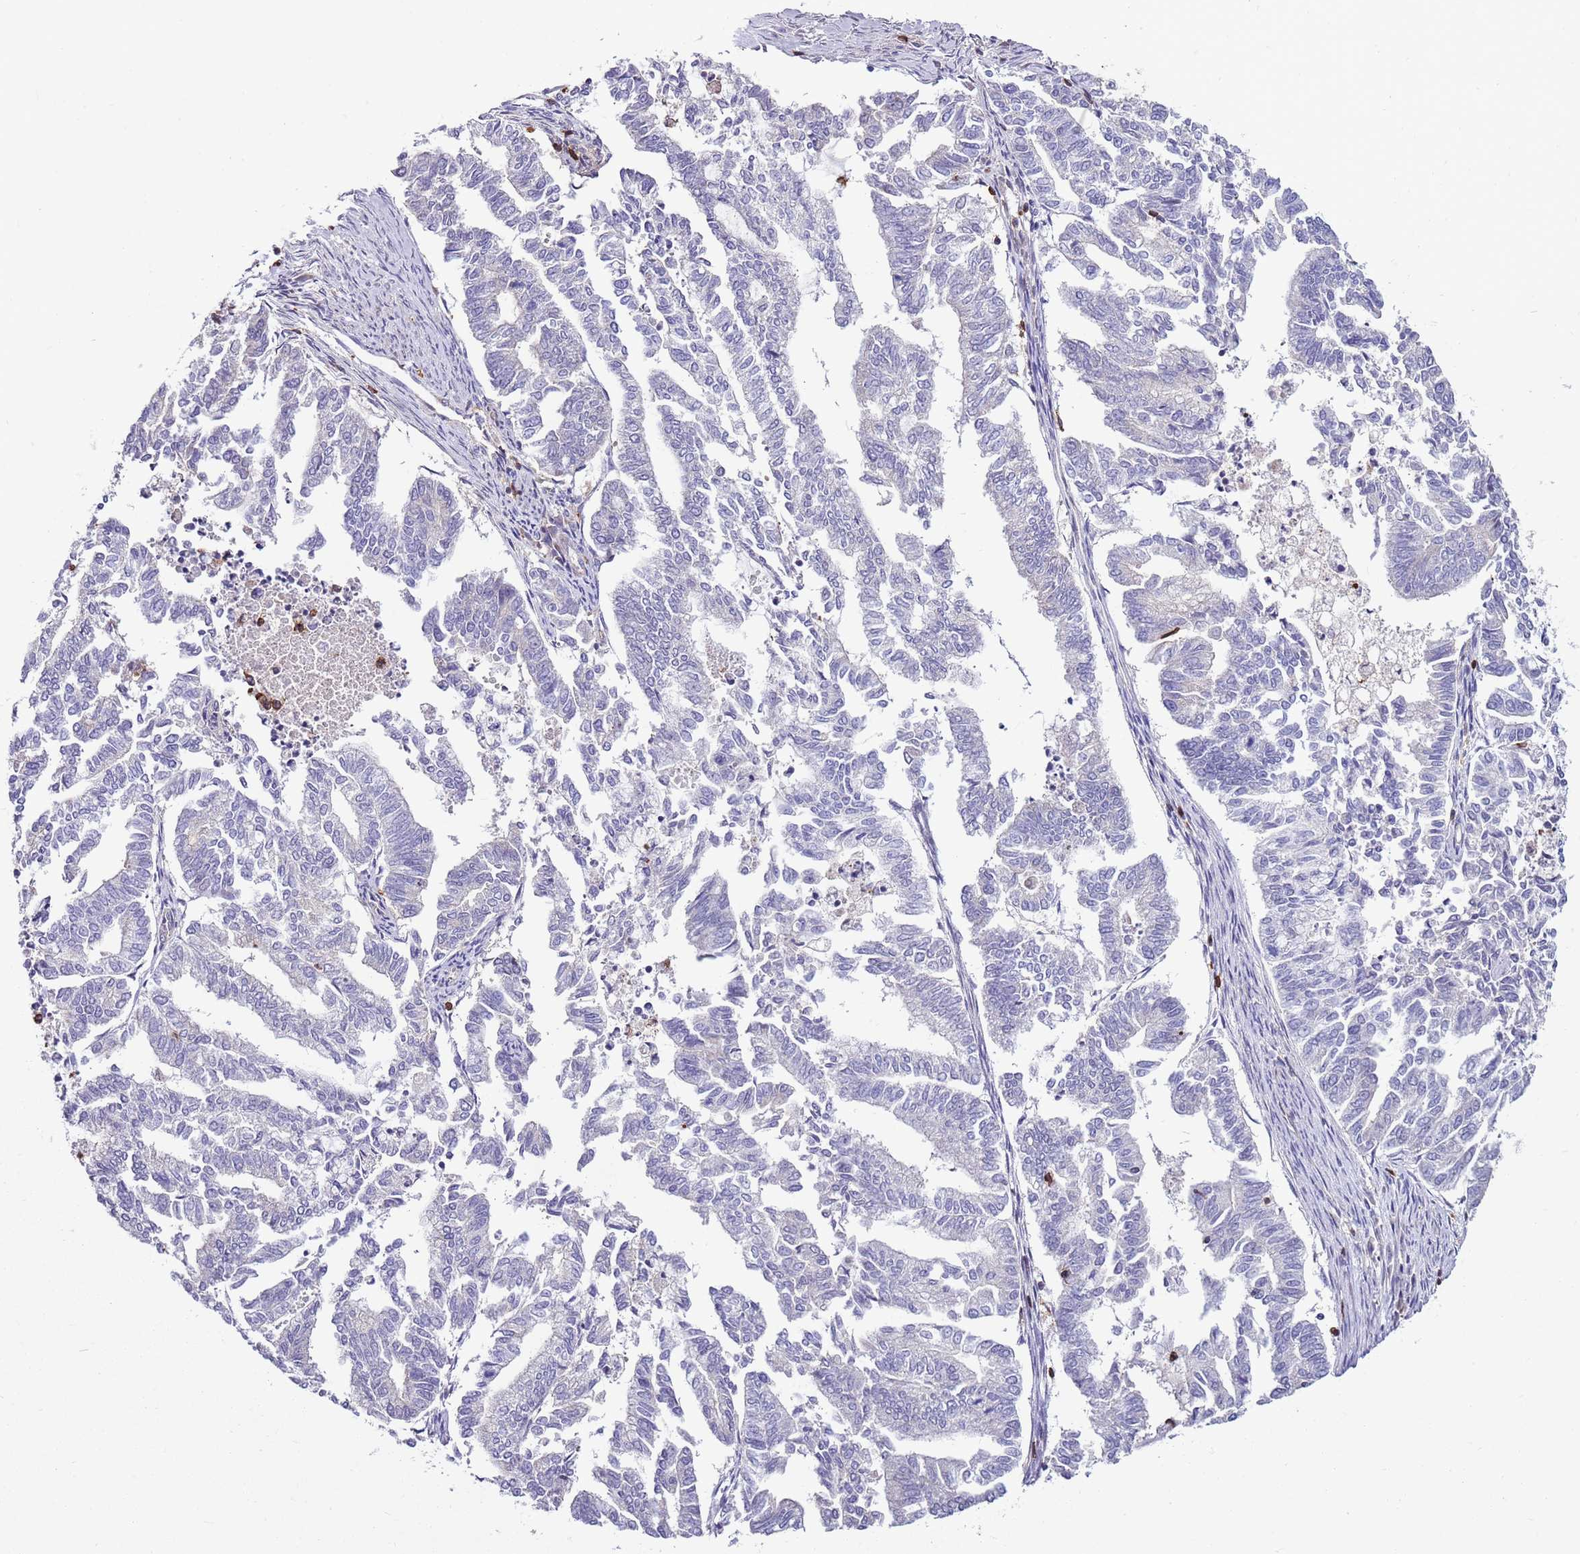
{"staining": {"intensity": "negative", "quantity": "none", "location": "none"}, "tissue": "endometrial cancer", "cell_type": "Tumor cells", "image_type": "cancer", "snomed": [{"axis": "morphology", "description": "Adenocarcinoma, NOS"}, {"axis": "topography", "description": "Endometrium"}], "caption": "An immunohistochemistry (IHC) photomicrograph of endometrial cancer (adenocarcinoma) is shown. There is no staining in tumor cells of endometrial cancer (adenocarcinoma).", "gene": "ZSWIM1", "patient": {"sex": "female", "age": 79}}